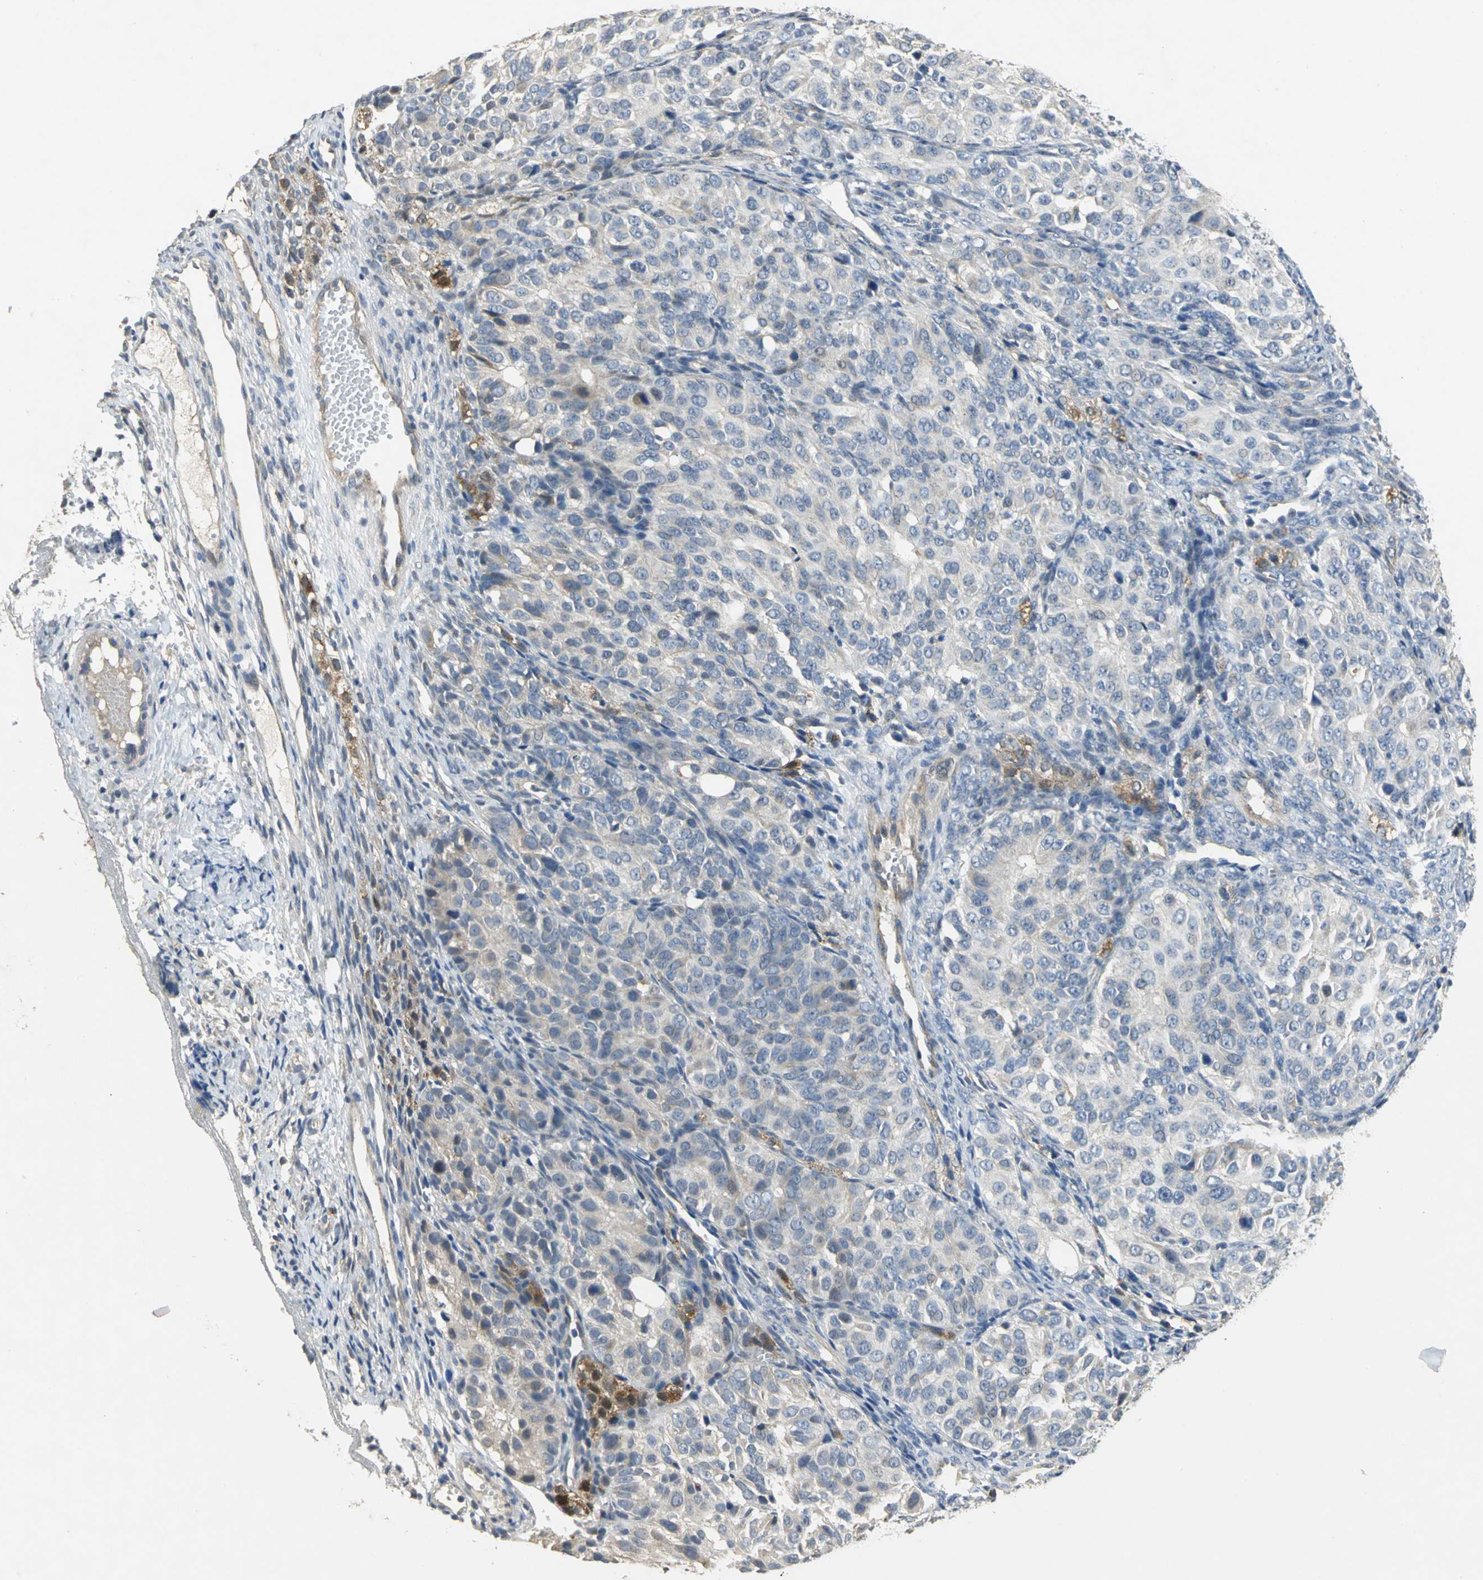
{"staining": {"intensity": "negative", "quantity": "none", "location": "none"}, "tissue": "ovarian cancer", "cell_type": "Tumor cells", "image_type": "cancer", "snomed": [{"axis": "morphology", "description": "Carcinoma, endometroid"}, {"axis": "topography", "description": "Ovary"}], "caption": "Tumor cells show no significant protein staining in ovarian cancer (endometroid carcinoma). (Brightfield microscopy of DAB immunohistochemistry (IHC) at high magnification).", "gene": "IL17RB", "patient": {"sex": "female", "age": 51}}